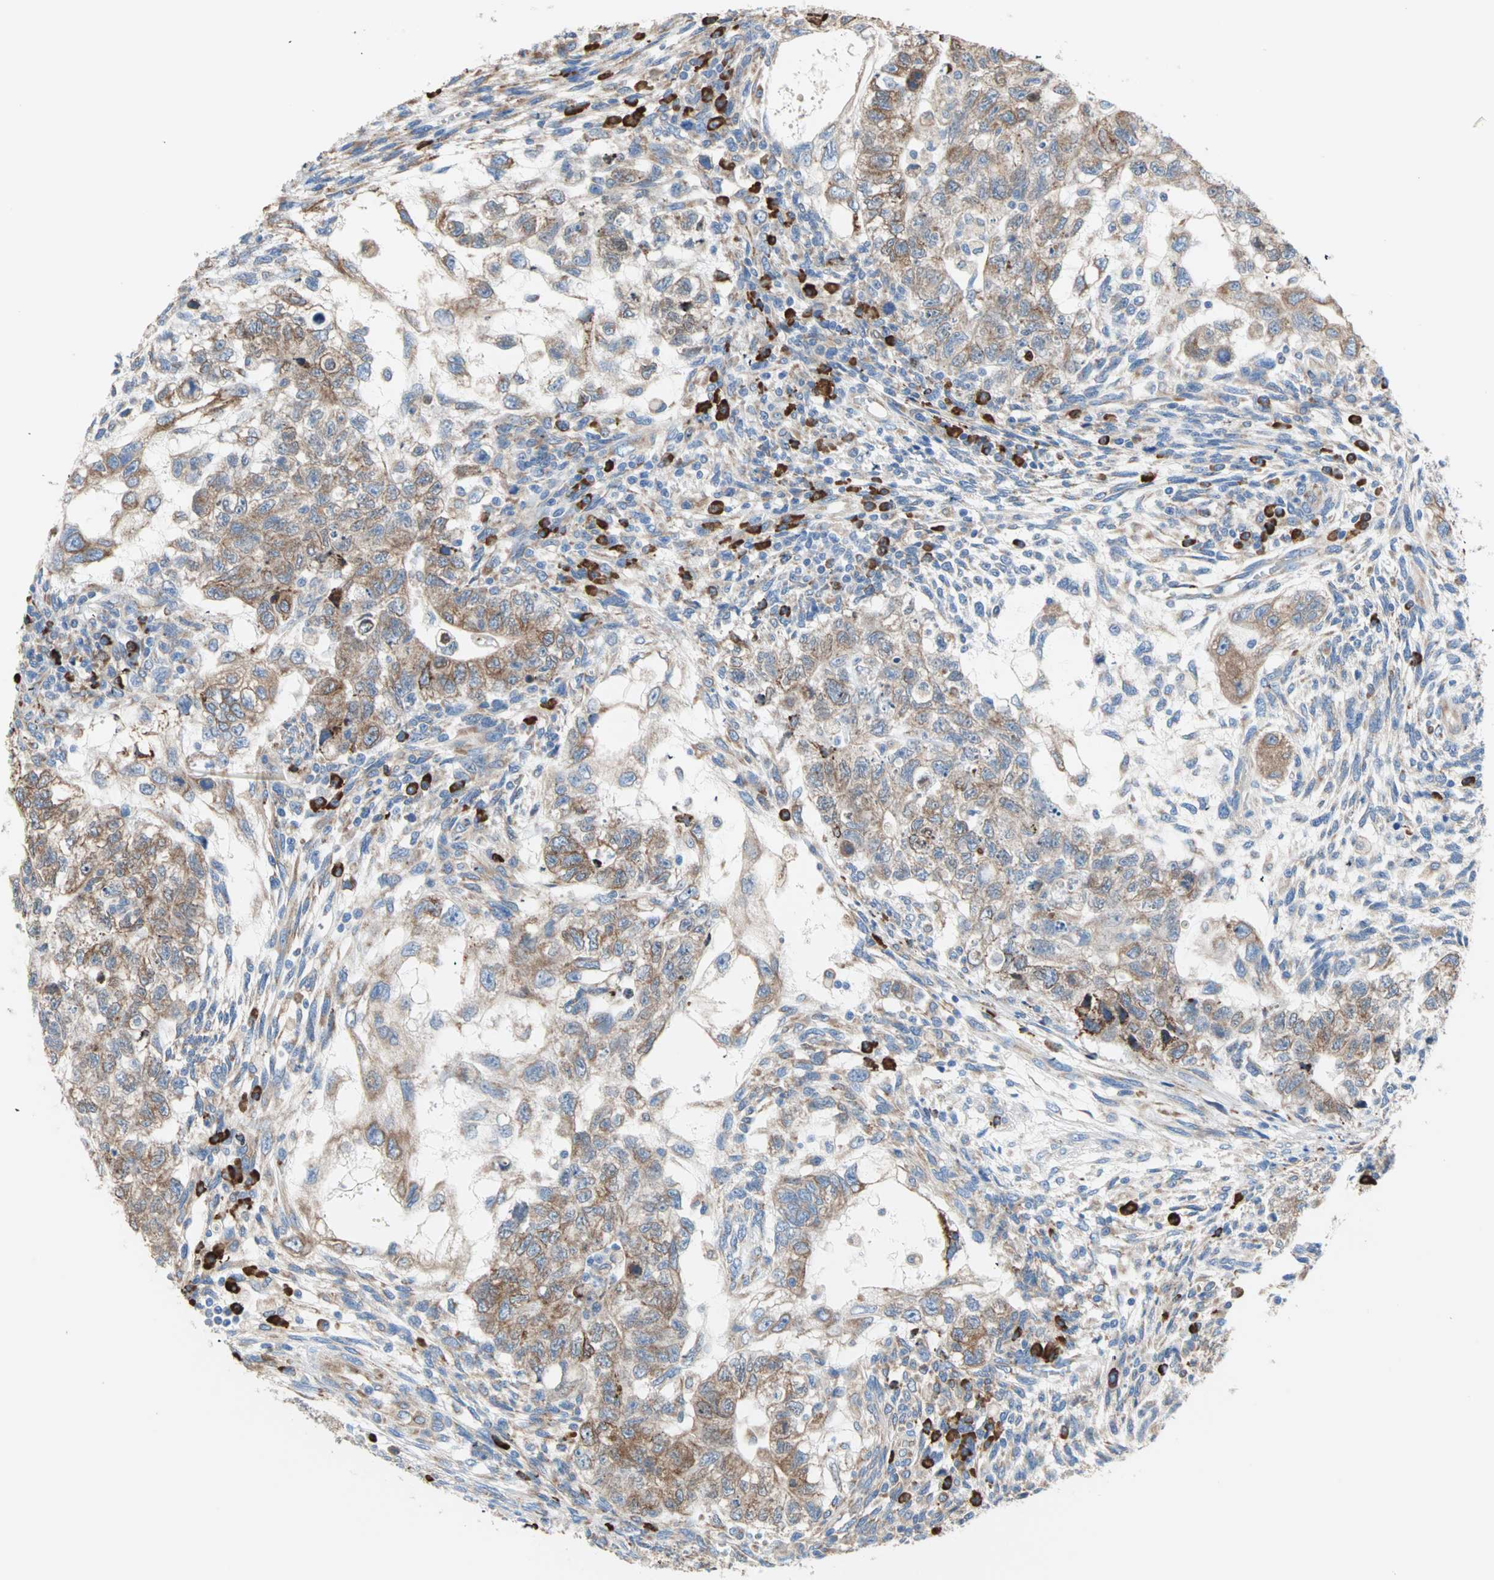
{"staining": {"intensity": "moderate", "quantity": ">75%", "location": "cytoplasmic/membranous"}, "tissue": "testis cancer", "cell_type": "Tumor cells", "image_type": "cancer", "snomed": [{"axis": "morphology", "description": "Normal tissue, NOS"}, {"axis": "morphology", "description": "Carcinoma, Embryonal, NOS"}, {"axis": "topography", "description": "Testis"}], "caption": "Approximately >75% of tumor cells in testis embryonal carcinoma display moderate cytoplasmic/membranous protein expression as visualized by brown immunohistochemical staining.", "gene": "PLCXD1", "patient": {"sex": "male", "age": 36}}